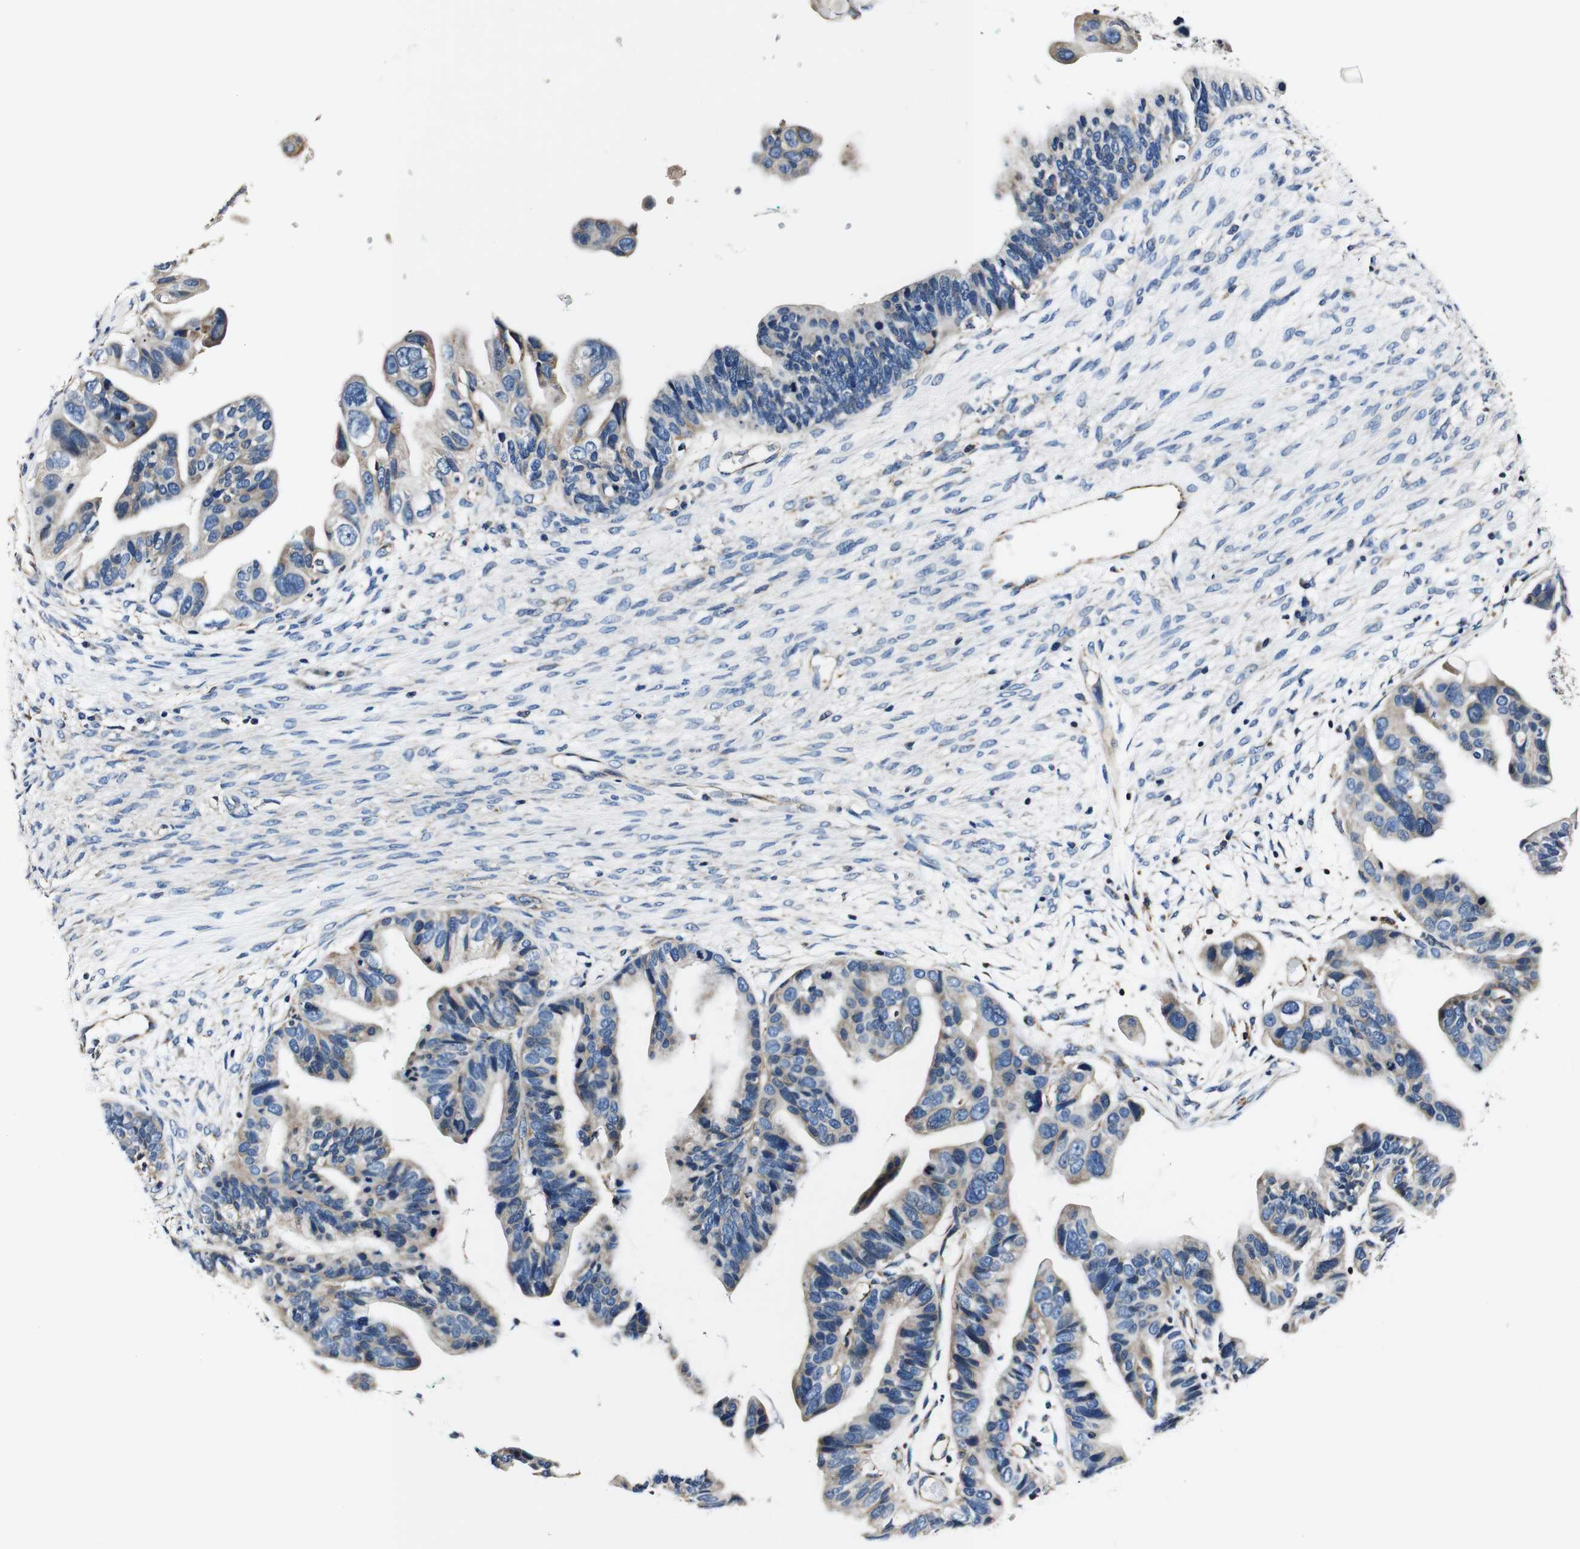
{"staining": {"intensity": "weak", "quantity": "<25%", "location": "cytoplasmic/membranous"}, "tissue": "ovarian cancer", "cell_type": "Tumor cells", "image_type": "cancer", "snomed": [{"axis": "morphology", "description": "Cystadenocarcinoma, serous, NOS"}, {"axis": "topography", "description": "Ovary"}], "caption": "Immunohistochemical staining of human ovarian serous cystadenocarcinoma exhibits no significant expression in tumor cells.", "gene": "HK1", "patient": {"sex": "female", "age": 56}}